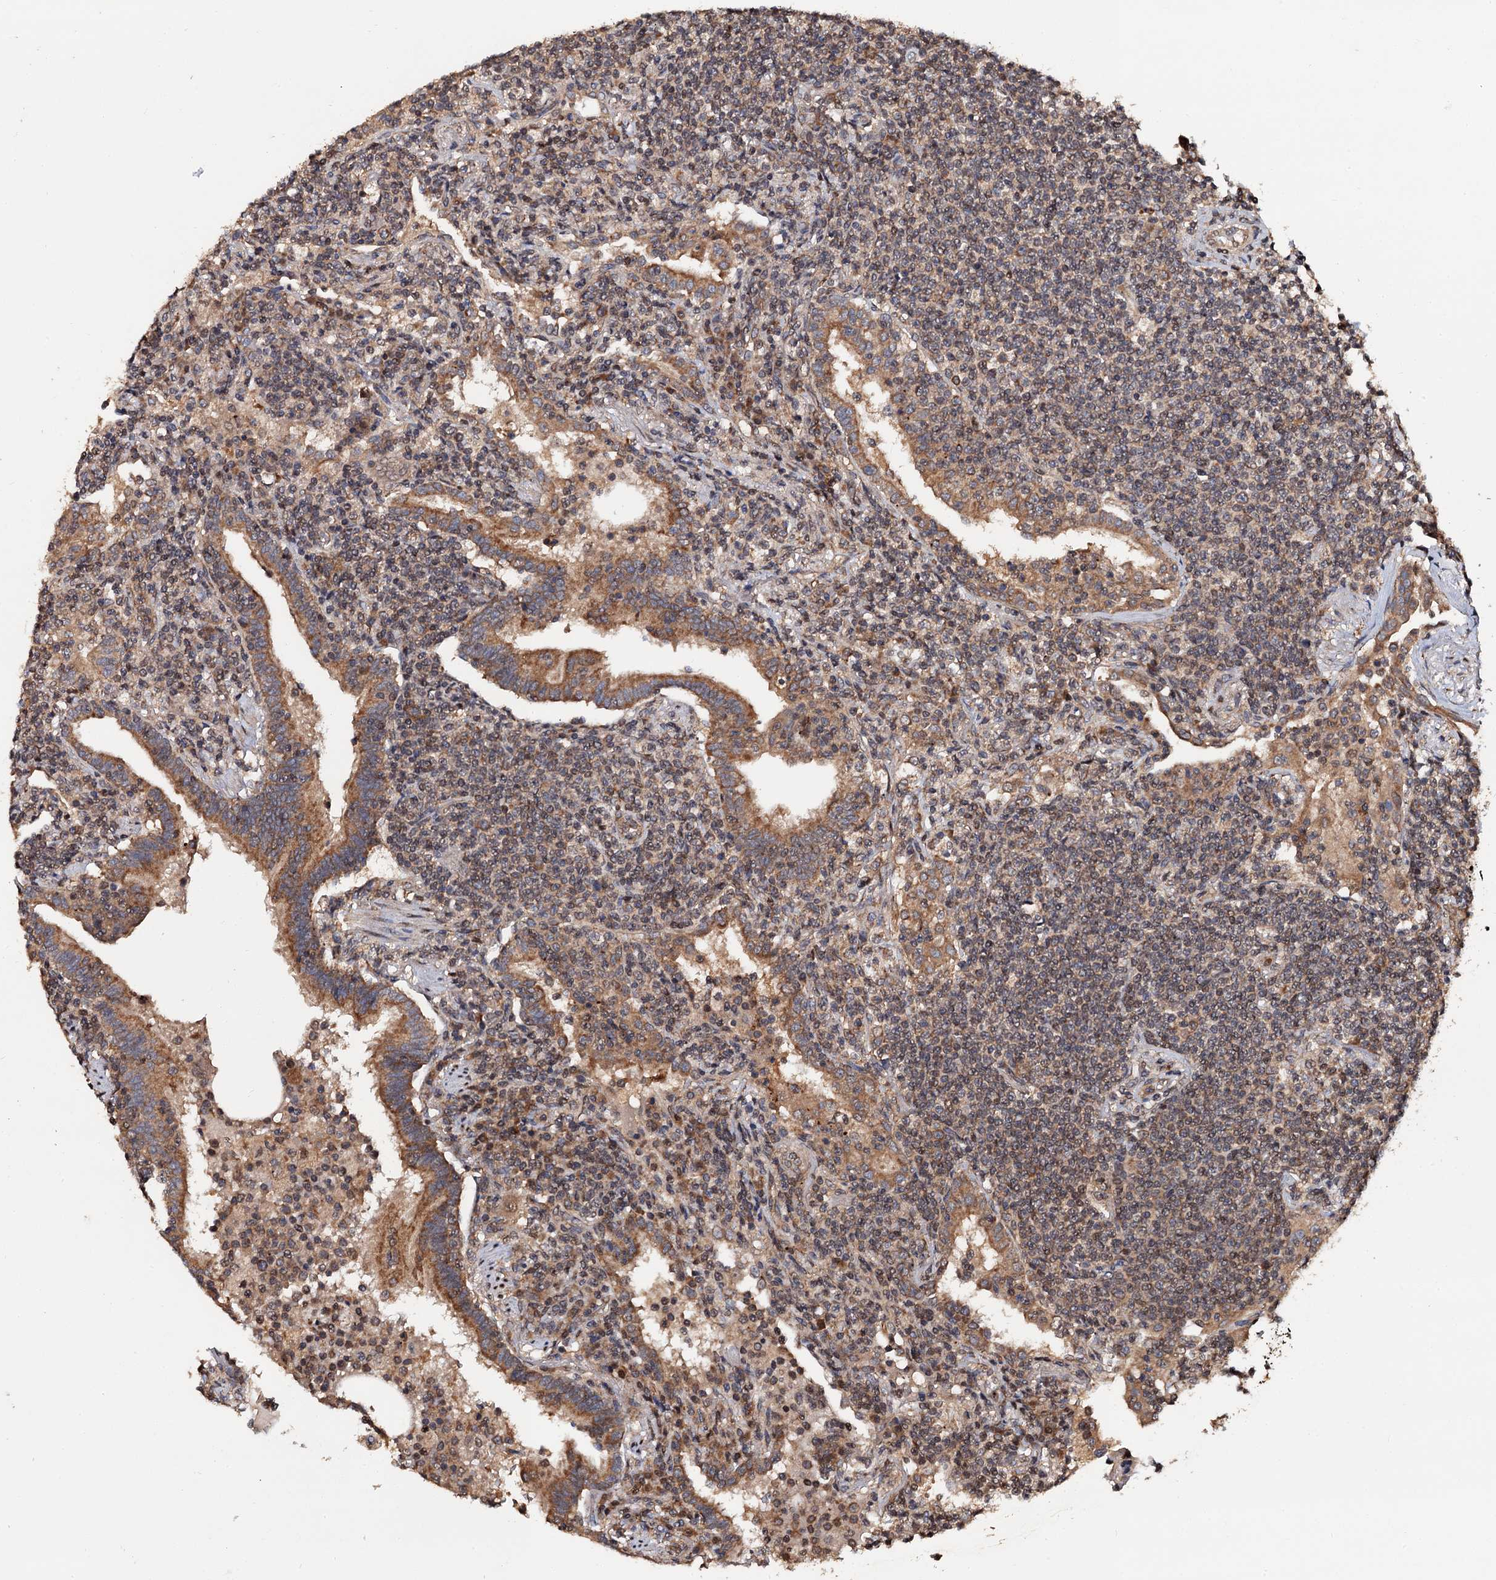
{"staining": {"intensity": "weak", "quantity": ">75%", "location": "cytoplasmic/membranous"}, "tissue": "lymphoma", "cell_type": "Tumor cells", "image_type": "cancer", "snomed": [{"axis": "morphology", "description": "Malignant lymphoma, non-Hodgkin's type, Low grade"}, {"axis": "topography", "description": "Lung"}], "caption": "Low-grade malignant lymphoma, non-Hodgkin's type stained with a brown dye demonstrates weak cytoplasmic/membranous positive staining in about >75% of tumor cells.", "gene": "MIER2", "patient": {"sex": "female", "age": 71}}